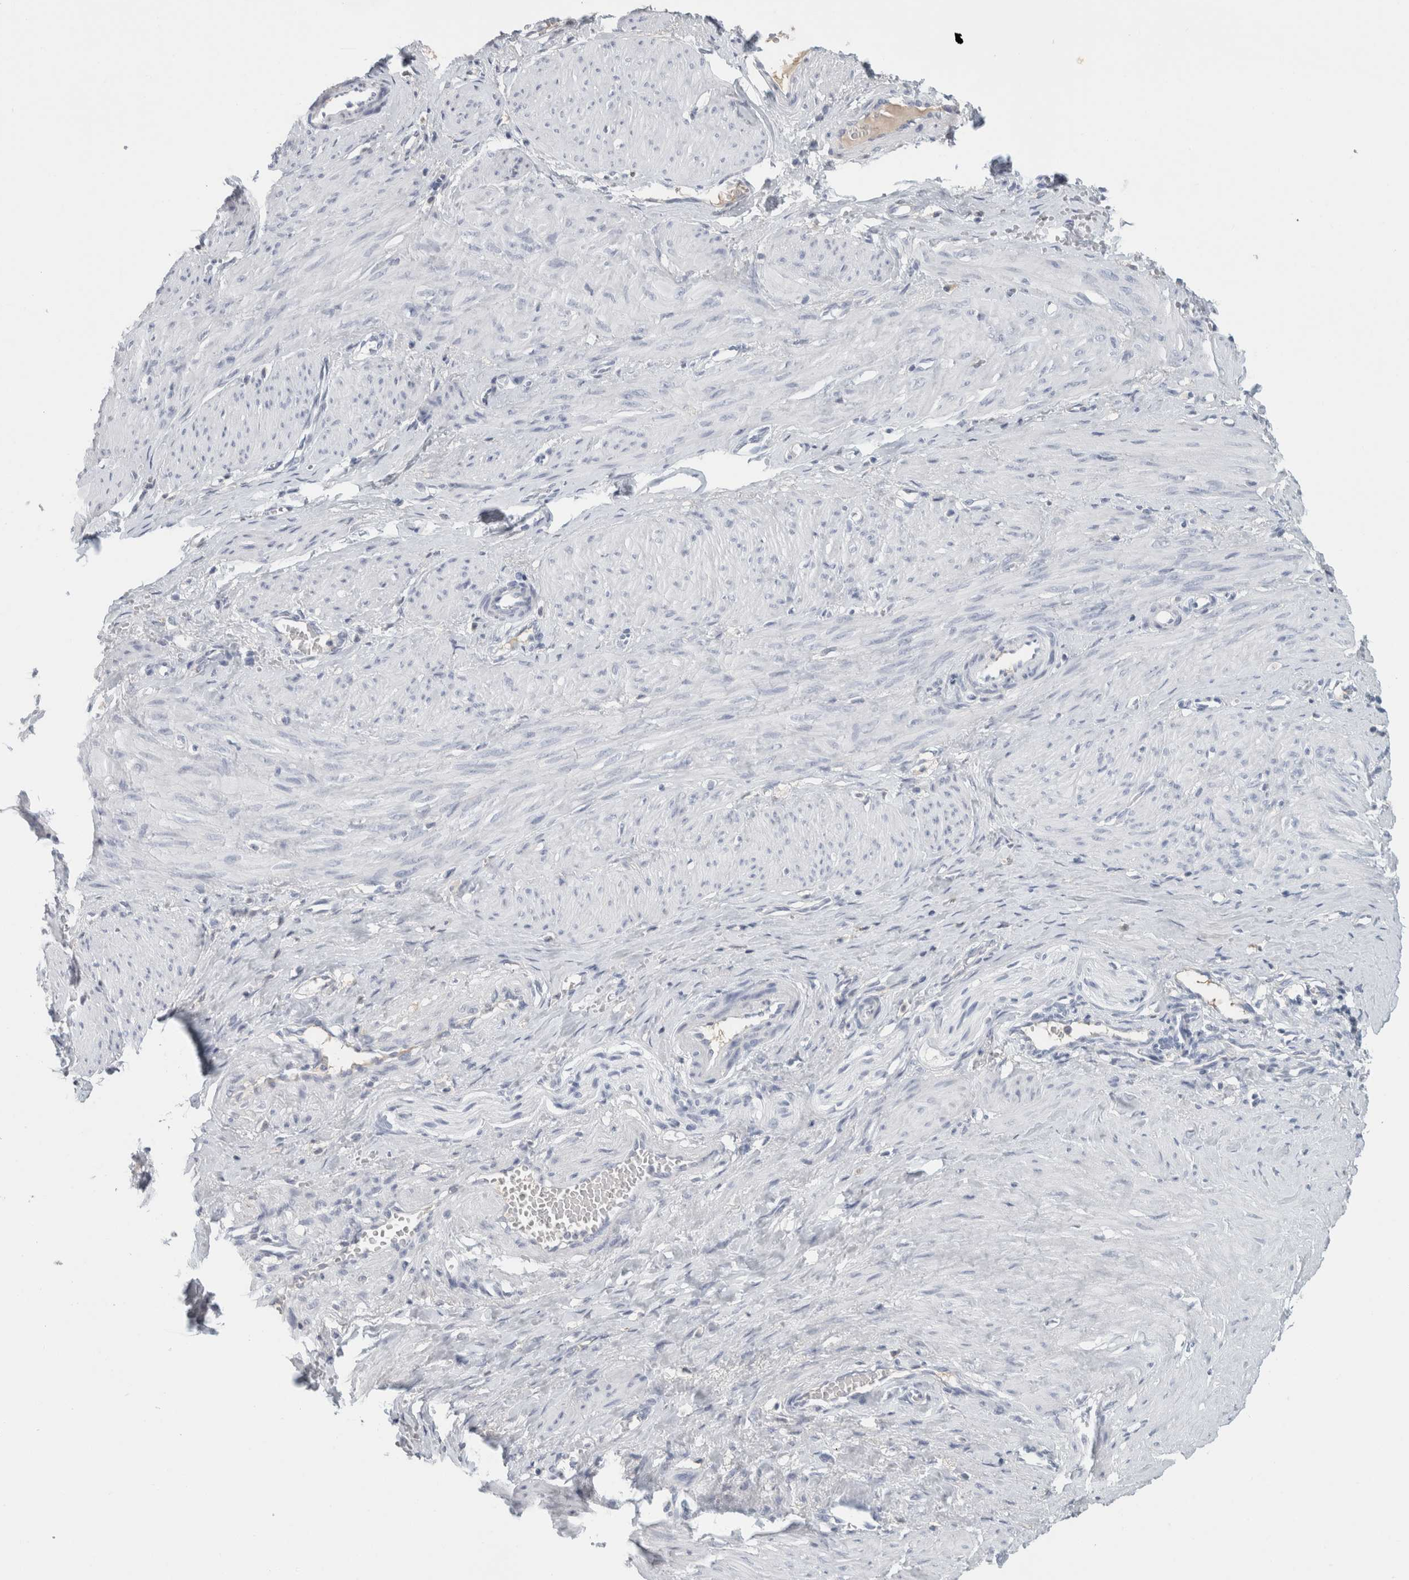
{"staining": {"intensity": "negative", "quantity": "none", "location": "none"}, "tissue": "smooth muscle", "cell_type": "Smooth muscle cells", "image_type": "normal", "snomed": [{"axis": "morphology", "description": "Normal tissue, NOS"}, {"axis": "topography", "description": "Endometrium"}], "caption": "This image is of benign smooth muscle stained with IHC to label a protein in brown with the nuclei are counter-stained blue. There is no positivity in smooth muscle cells. (DAB (3,3'-diaminobenzidine) immunohistochemistry (IHC) with hematoxylin counter stain).", "gene": "TSPAN8", "patient": {"sex": "female", "age": 33}}